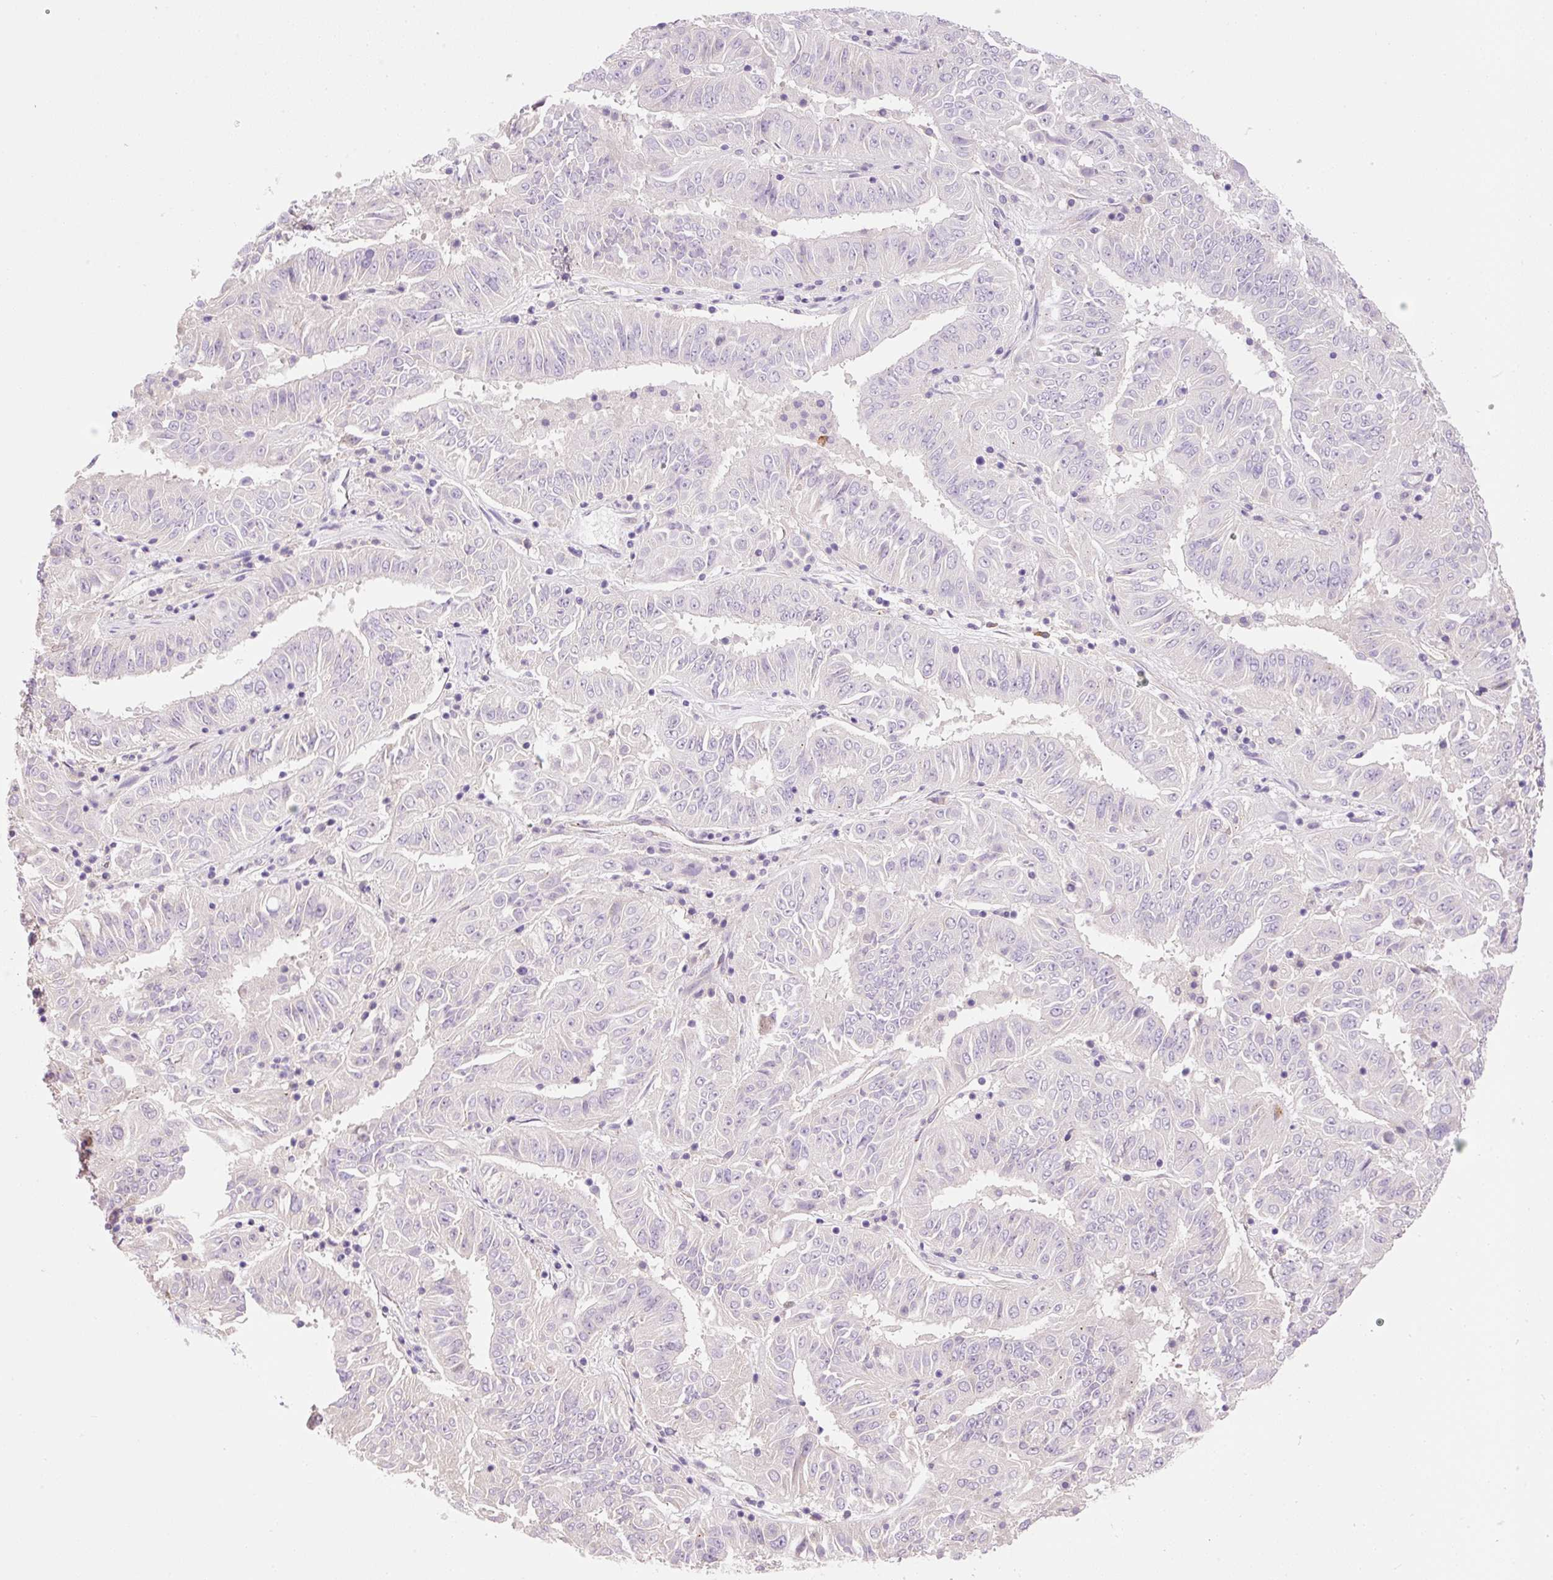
{"staining": {"intensity": "negative", "quantity": "none", "location": "none"}, "tissue": "pancreatic cancer", "cell_type": "Tumor cells", "image_type": "cancer", "snomed": [{"axis": "morphology", "description": "Adenocarcinoma, NOS"}, {"axis": "topography", "description": "Pancreas"}], "caption": "A micrograph of pancreatic adenocarcinoma stained for a protein demonstrates no brown staining in tumor cells.", "gene": "PNPLA5", "patient": {"sex": "male", "age": 63}}